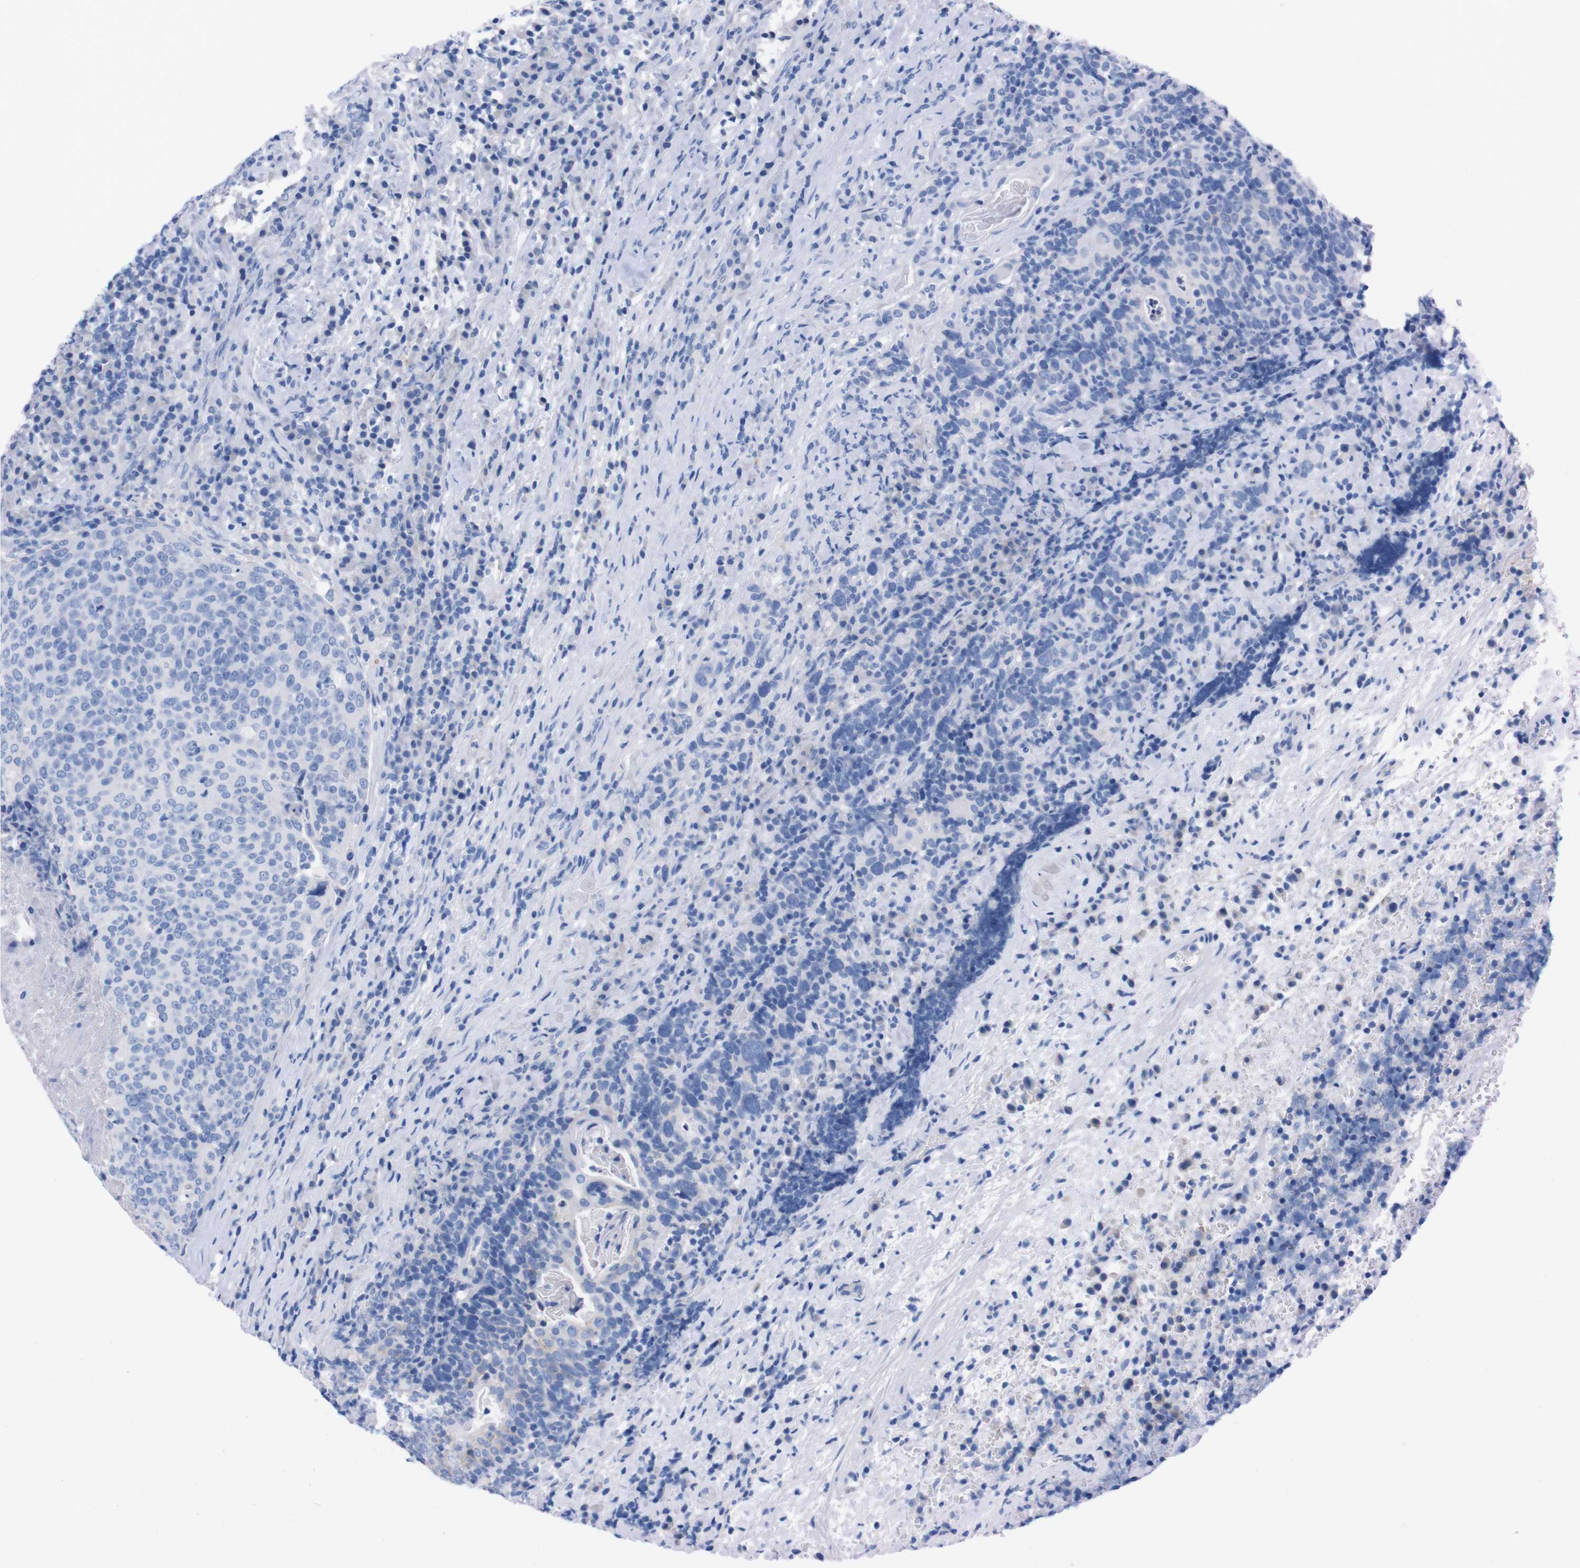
{"staining": {"intensity": "negative", "quantity": "none", "location": "none"}, "tissue": "head and neck cancer", "cell_type": "Tumor cells", "image_type": "cancer", "snomed": [{"axis": "morphology", "description": "Squamous cell carcinoma, NOS"}, {"axis": "morphology", "description": "Squamous cell carcinoma, metastatic, NOS"}, {"axis": "topography", "description": "Lymph node"}, {"axis": "topography", "description": "Head-Neck"}], "caption": "This is an immunohistochemistry image of head and neck metastatic squamous cell carcinoma. There is no expression in tumor cells.", "gene": "TMEM243", "patient": {"sex": "male", "age": 62}}